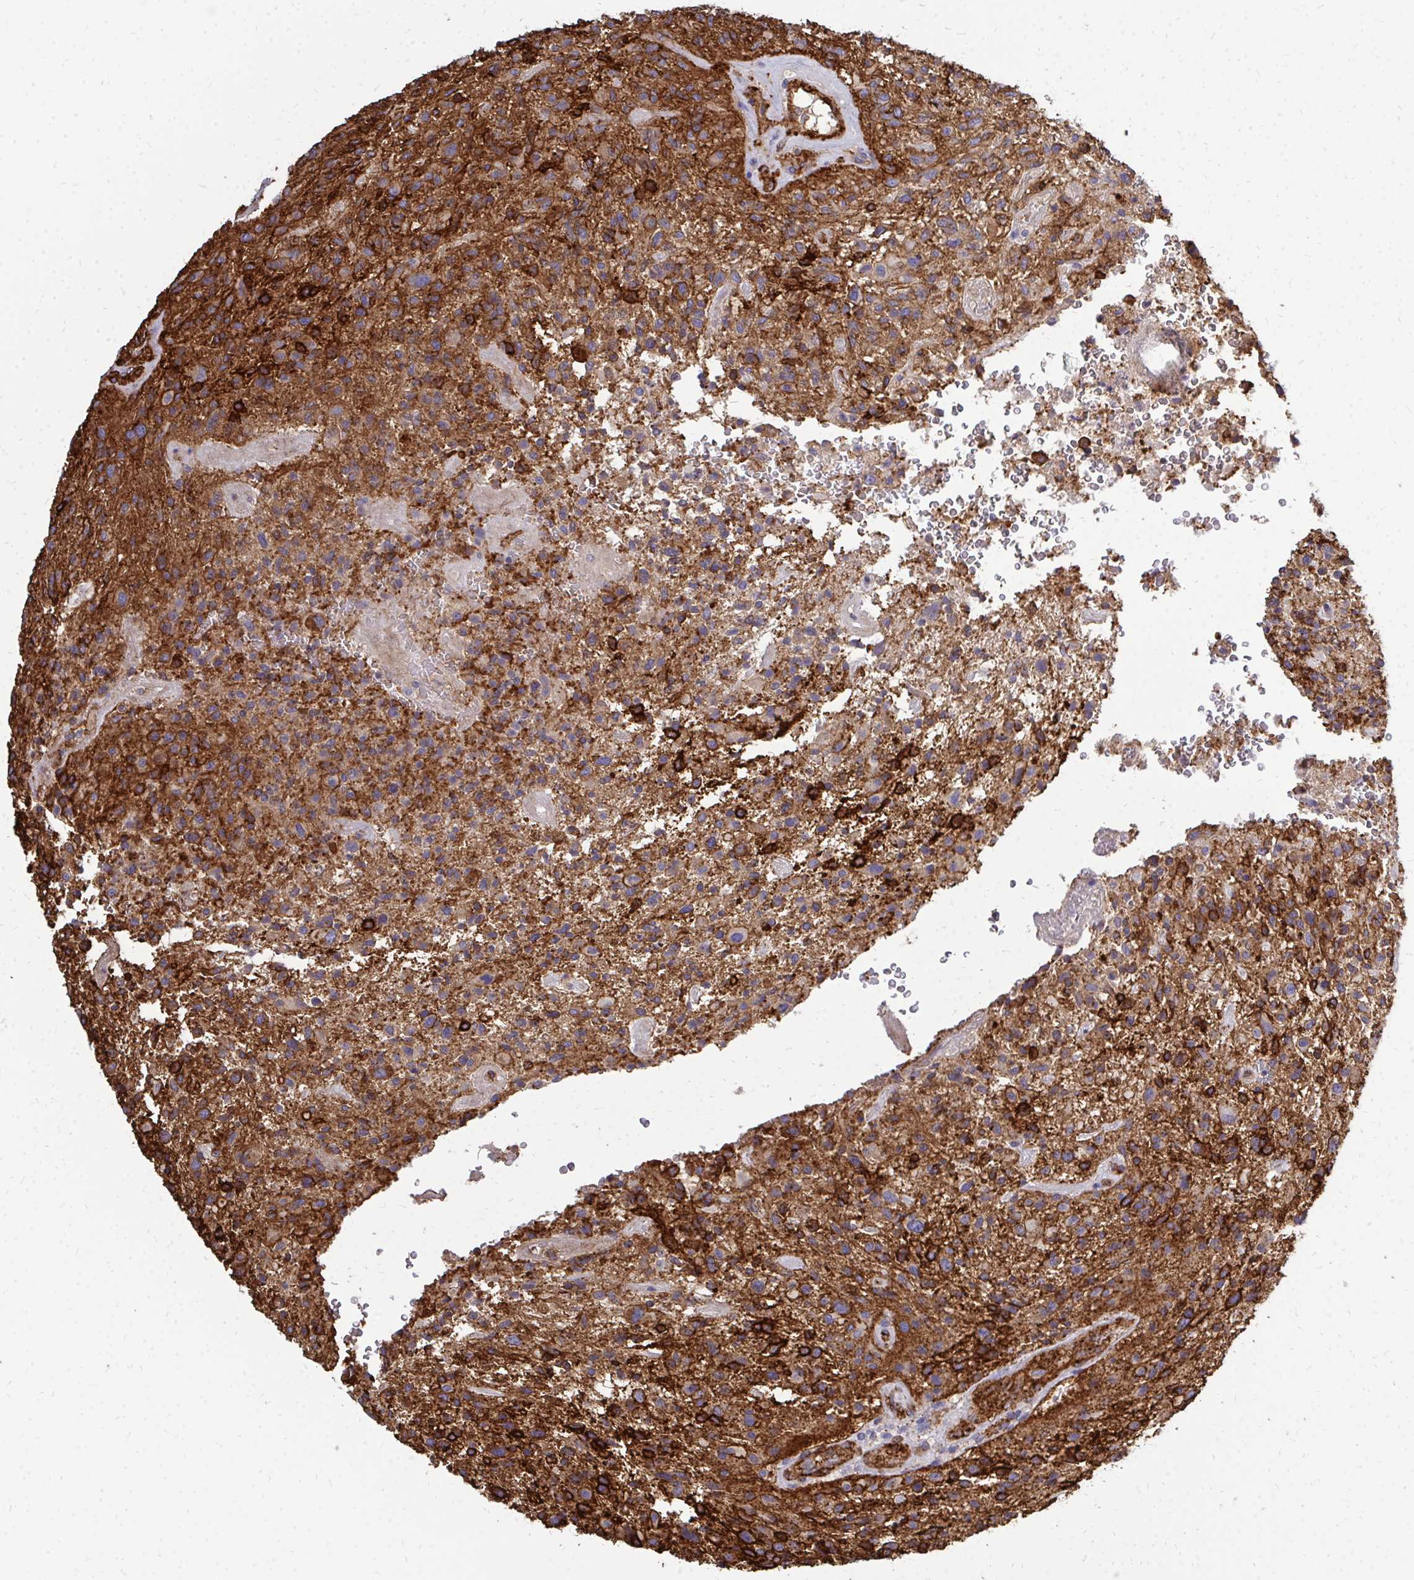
{"staining": {"intensity": "moderate", "quantity": ">75%", "location": "cytoplasmic/membranous"}, "tissue": "glioma", "cell_type": "Tumor cells", "image_type": "cancer", "snomed": [{"axis": "morphology", "description": "Glioma, malignant, High grade"}, {"axis": "topography", "description": "Brain"}], "caption": "Human high-grade glioma (malignant) stained with a protein marker displays moderate staining in tumor cells.", "gene": "MARCKSL1", "patient": {"sex": "male", "age": 47}}